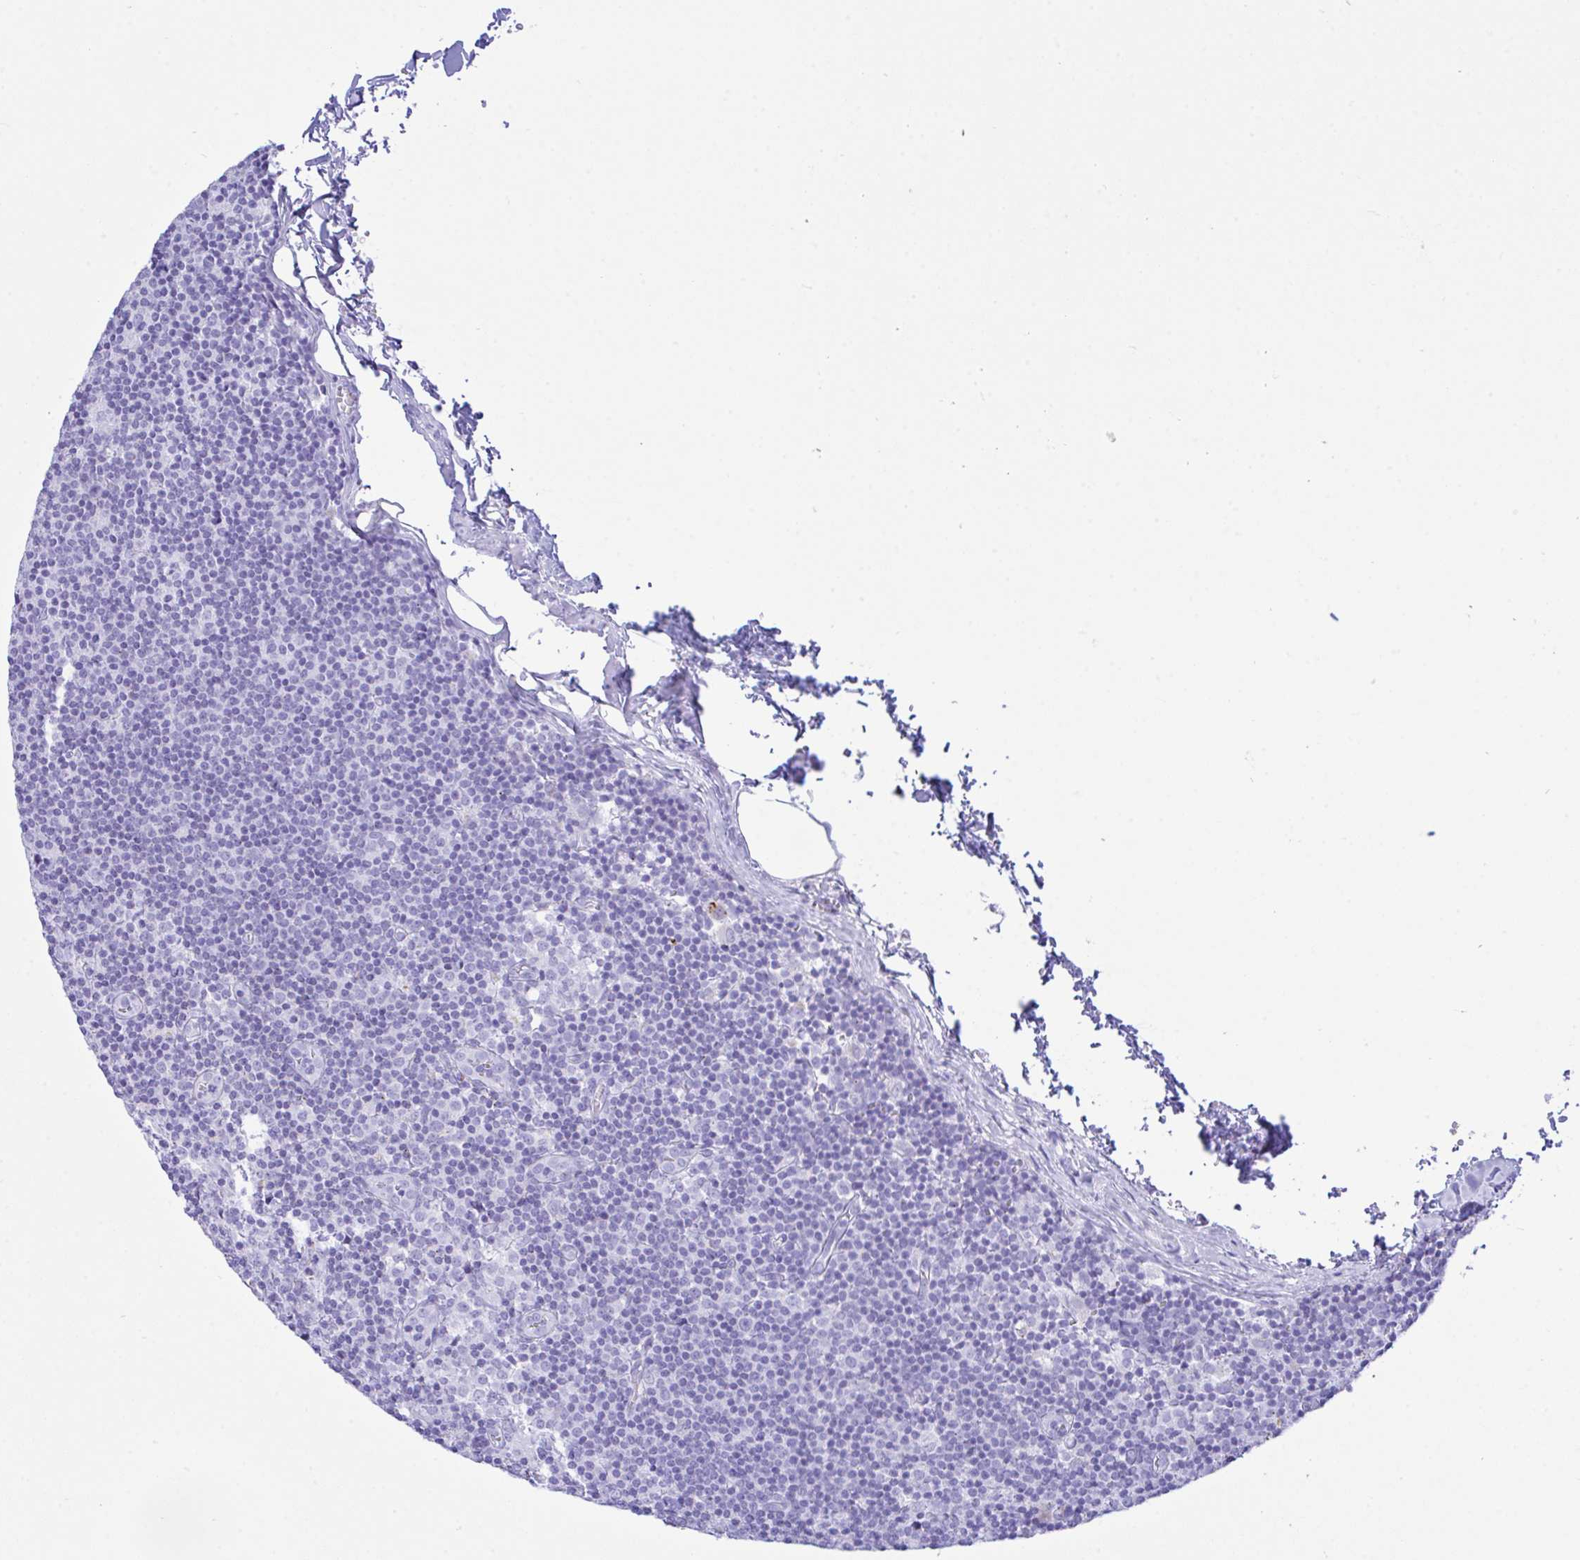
{"staining": {"intensity": "negative", "quantity": "none", "location": "none"}, "tissue": "lymph node", "cell_type": "Germinal center cells", "image_type": "normal", "snomed": [{"axis": "morphology", "description": "Normal tissue, NOS"}, {"axis": "topography", "description": "Lymph node"}], "caption": "This is an immunohistochemistry (IHC) histopathology image of benign human lymph node. There is no expression in germinal center cells.", "gene": "SELENOV", "patient": {"sex": "female", "age": 45}}